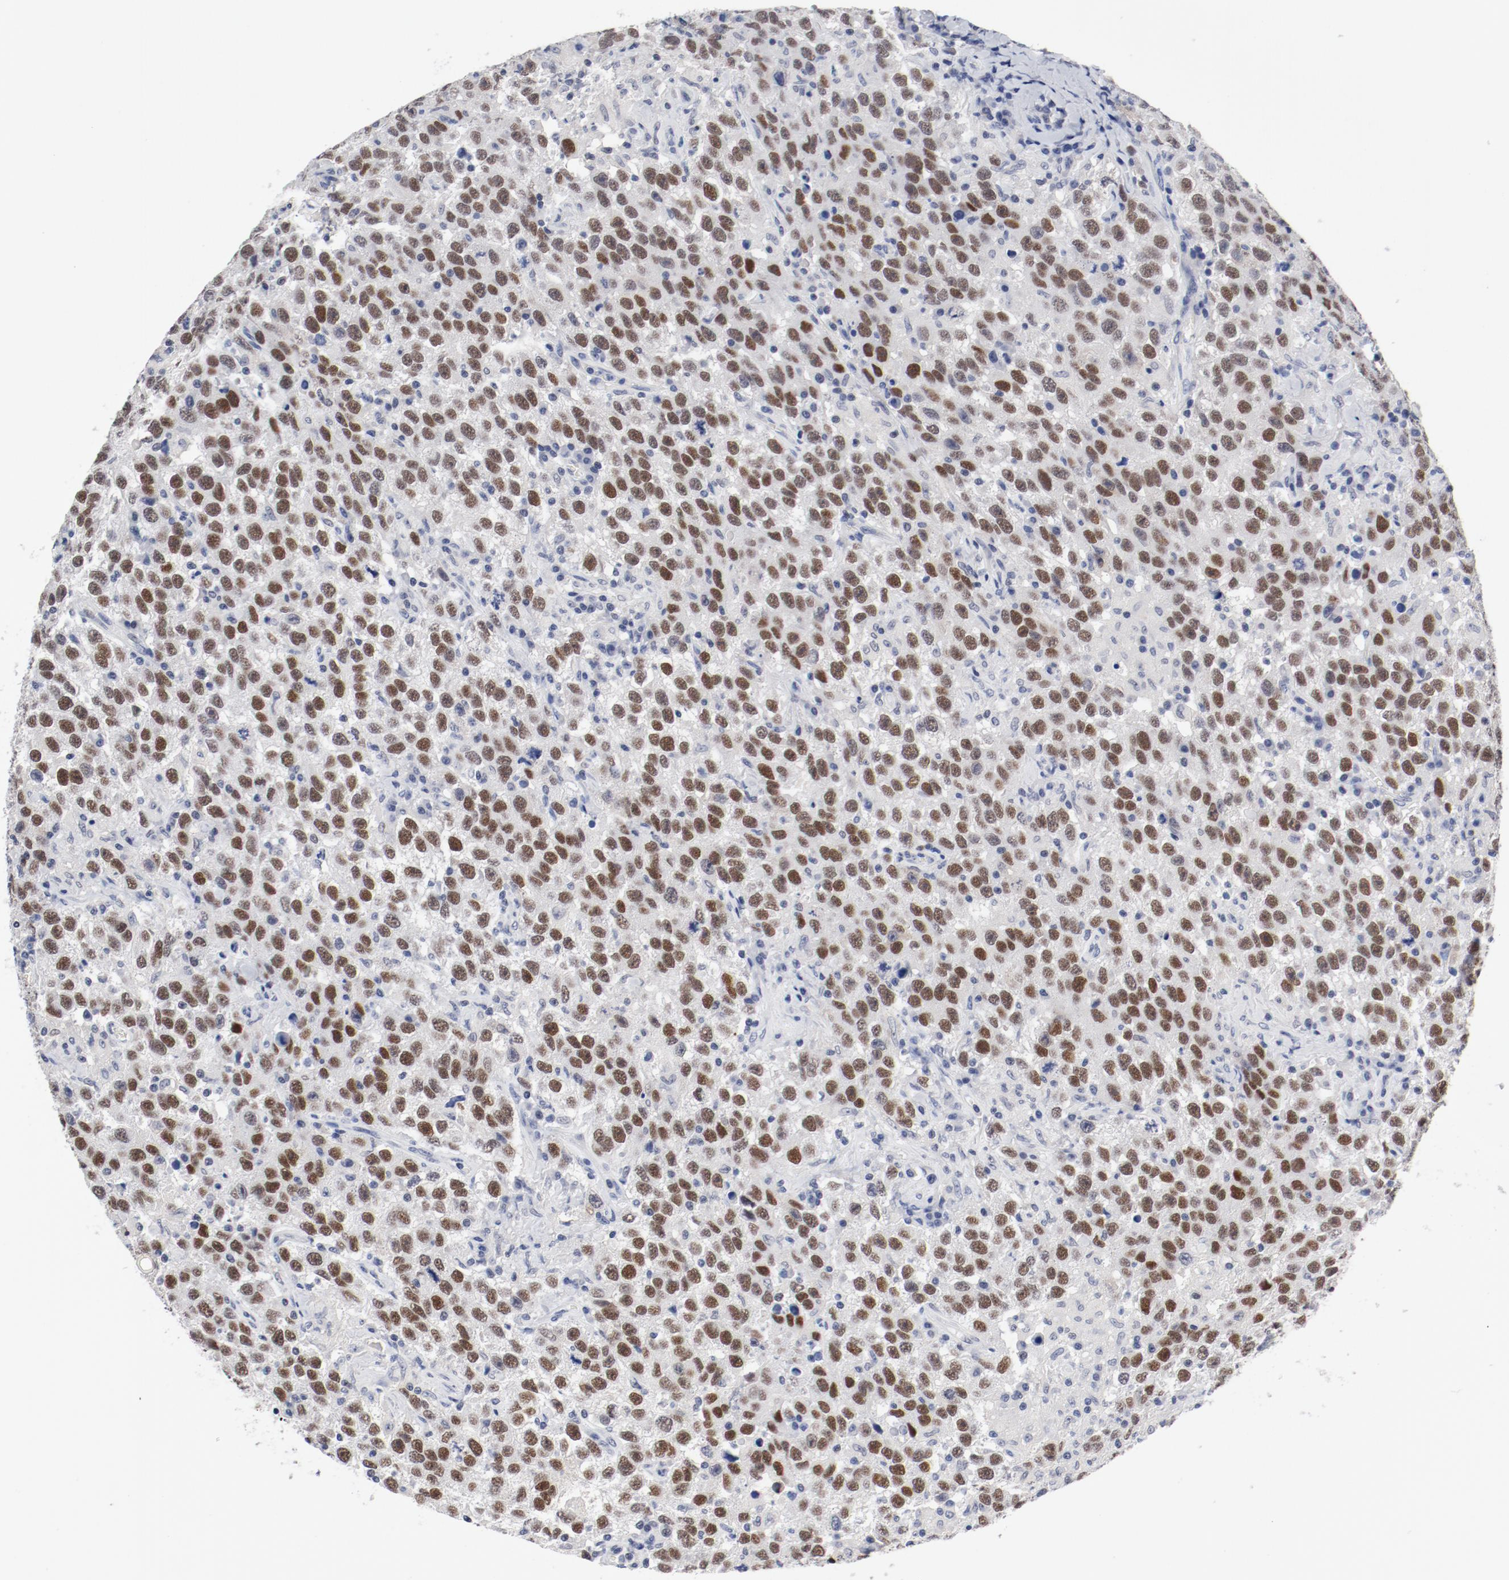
{"staining": {"intensity": "moderate", "quantity": ">75%", "location": "nuclear"}, "tissue": "testis cancer", "cell_type": "Tumor cells", "image_type": "cancer", "snomed": [{"axis": "morphology", "description": "Seminoma, NOS"}, {"axis": "topography", "description": "Testis"}], "caption": "Human seminoma (testis) stained with a protein marker shows moderate staining in tumor cells.", "gene": "ANKLE2", "patient": {"sex": "male", "age": 41}}